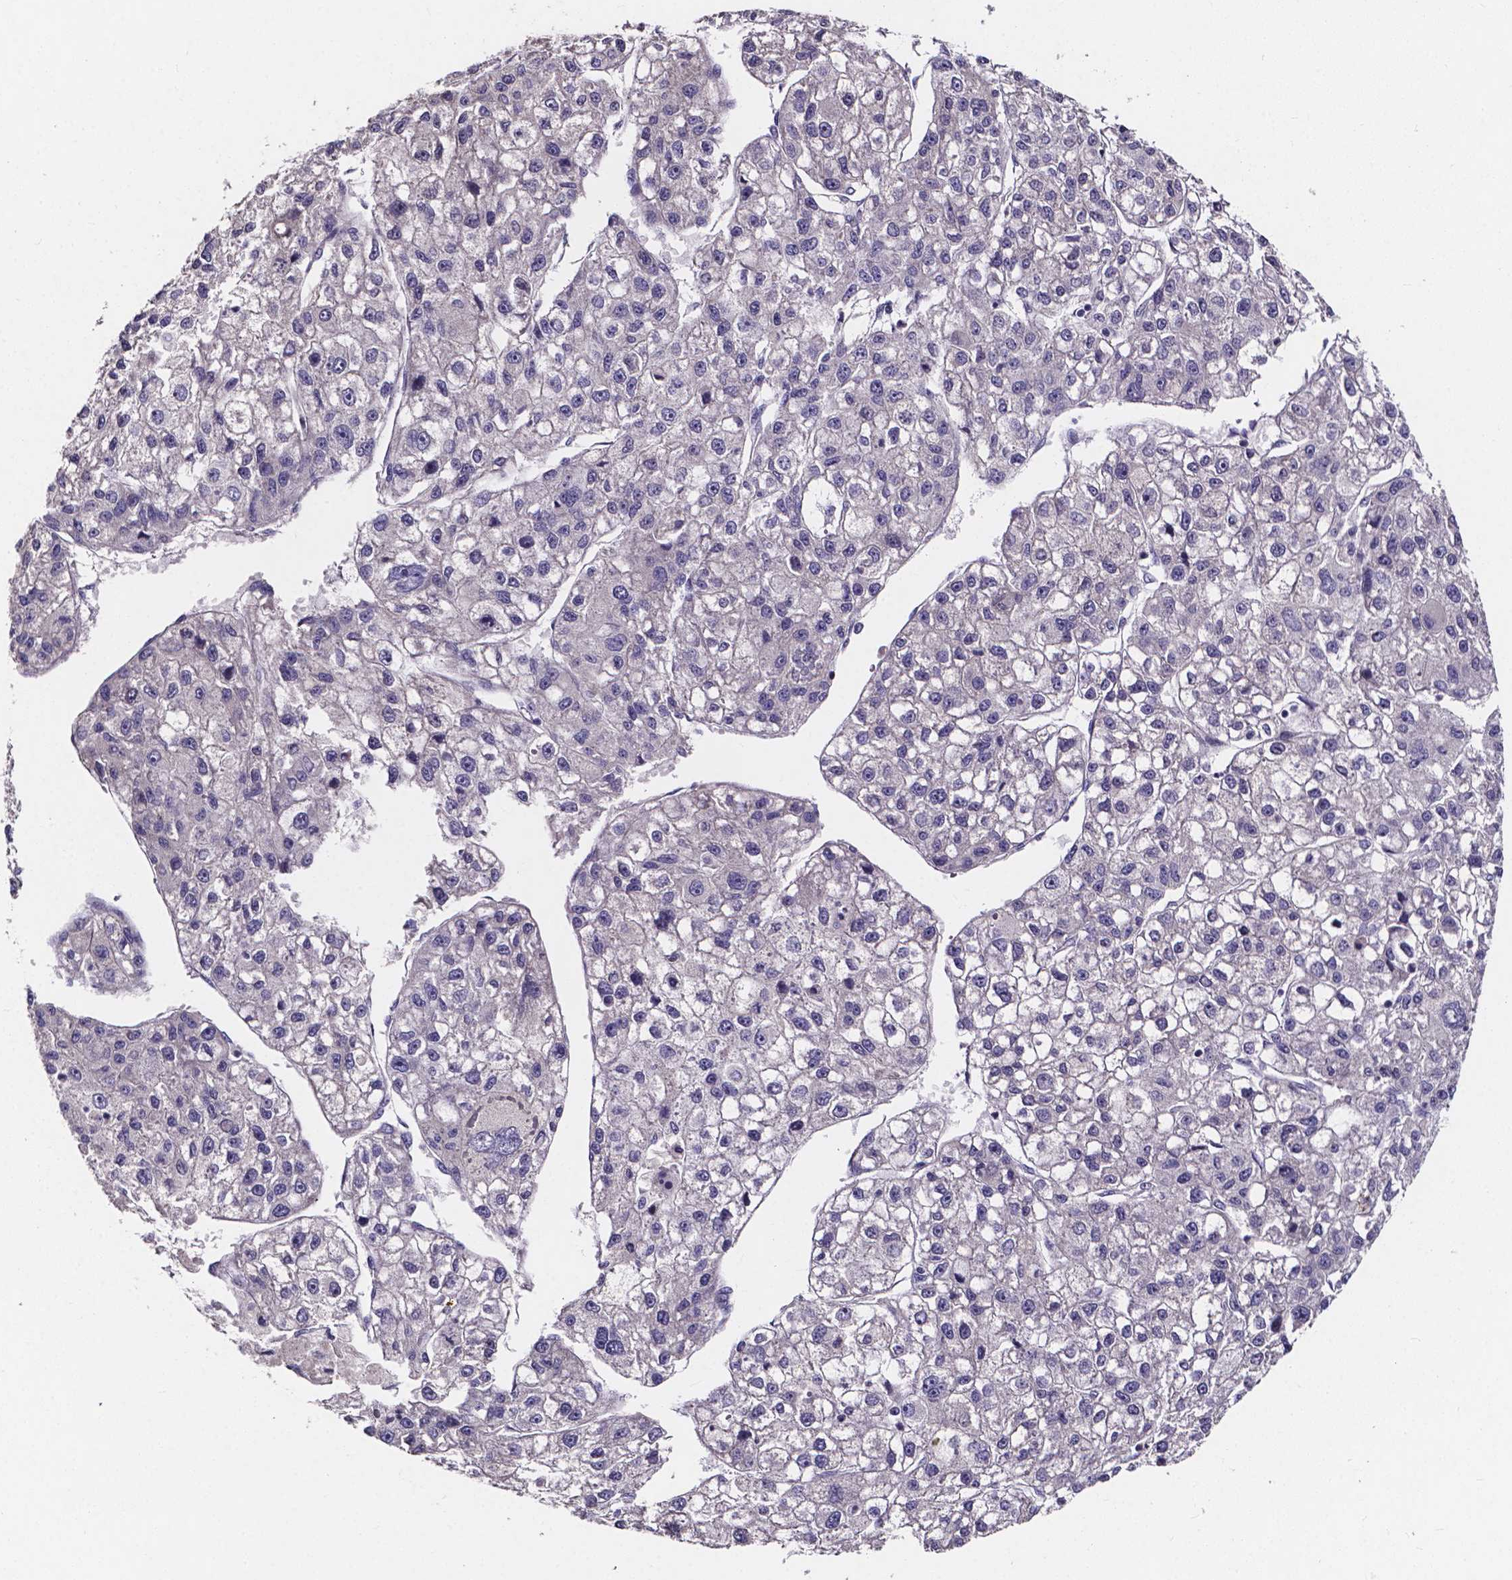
{"staining": {"intensity": "negative", "quantity": "none", "location": "none"}, "tissue": "liver cancer", "cell_type": "Tumor cells", "image_type": "cancer", "snomed": [{"axis": "morphology", "description": "Carcinoma, Hepatocellular, NOS"}, {"axis": "topography", "description": "Liver"}], "caption": "Tumor cells show no significant expression in liver hepatocellular carcinoma. (Brightfield microscopy of DAB IHC at high magnification).", "gene": "SPOCD1", "patient": {"sex": "male", "age": 56}}